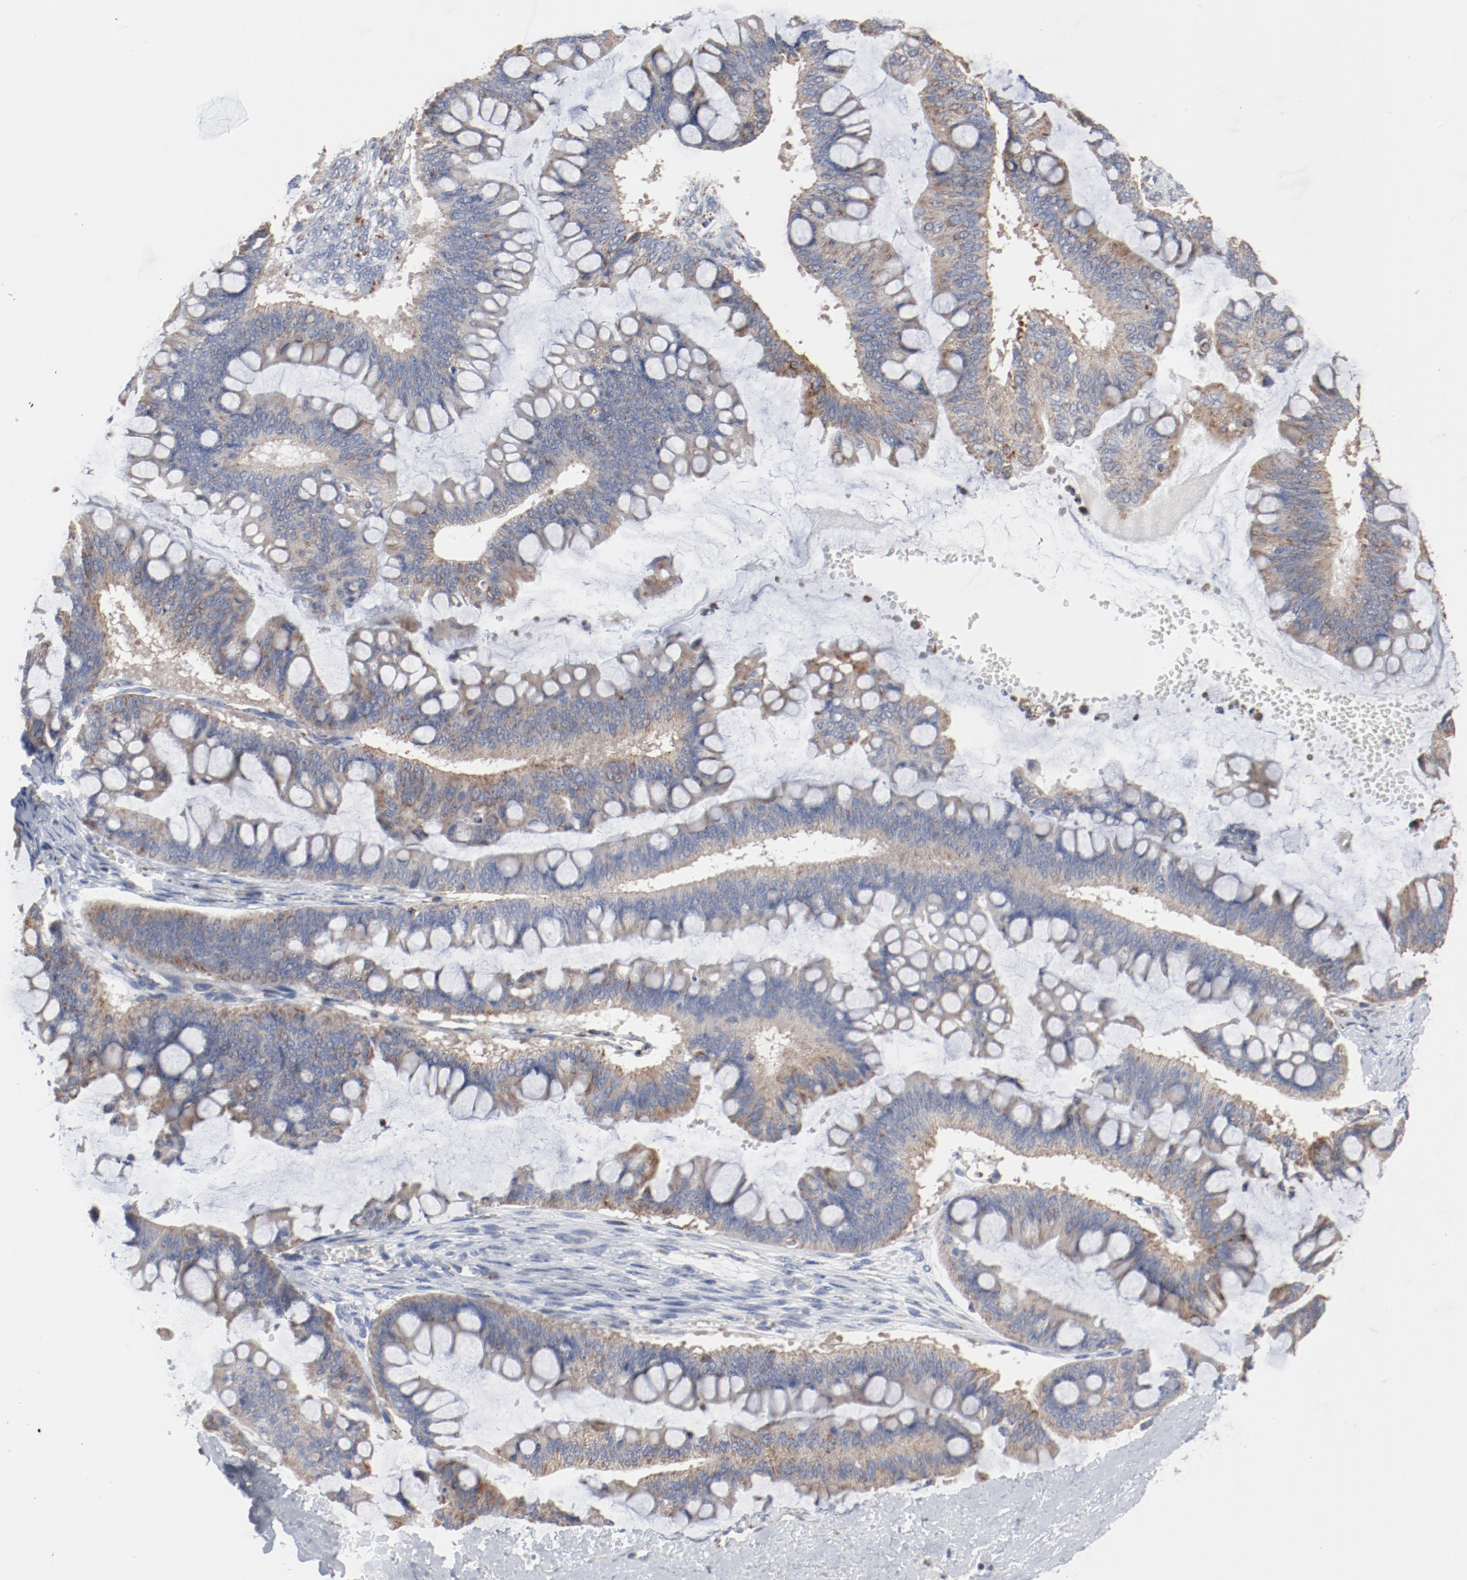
{"staining": {"intensity": "weak", "quantity": ">75%", "location": "cytoplasmic/membranous"}, "tissue": "ovarian cancer", "cell_type": "Tumor cells", "image_type": "cancer", "snomed": [{"axis": "morphology", "description": "Cystadenocarcinoma, mucinous, NOS"}, {"axis": "topography", "description": "Ovary"}], "caption": "Weak cytoplasmic/membranous expression for a protein is present in about >75% of tumor cells of ovarian cancer (mucinous cystadenocarcinoma) using immunohistochemistry (IHC).", "gene": "SETD3", "patient": {"sex": "female", "age": 73}}